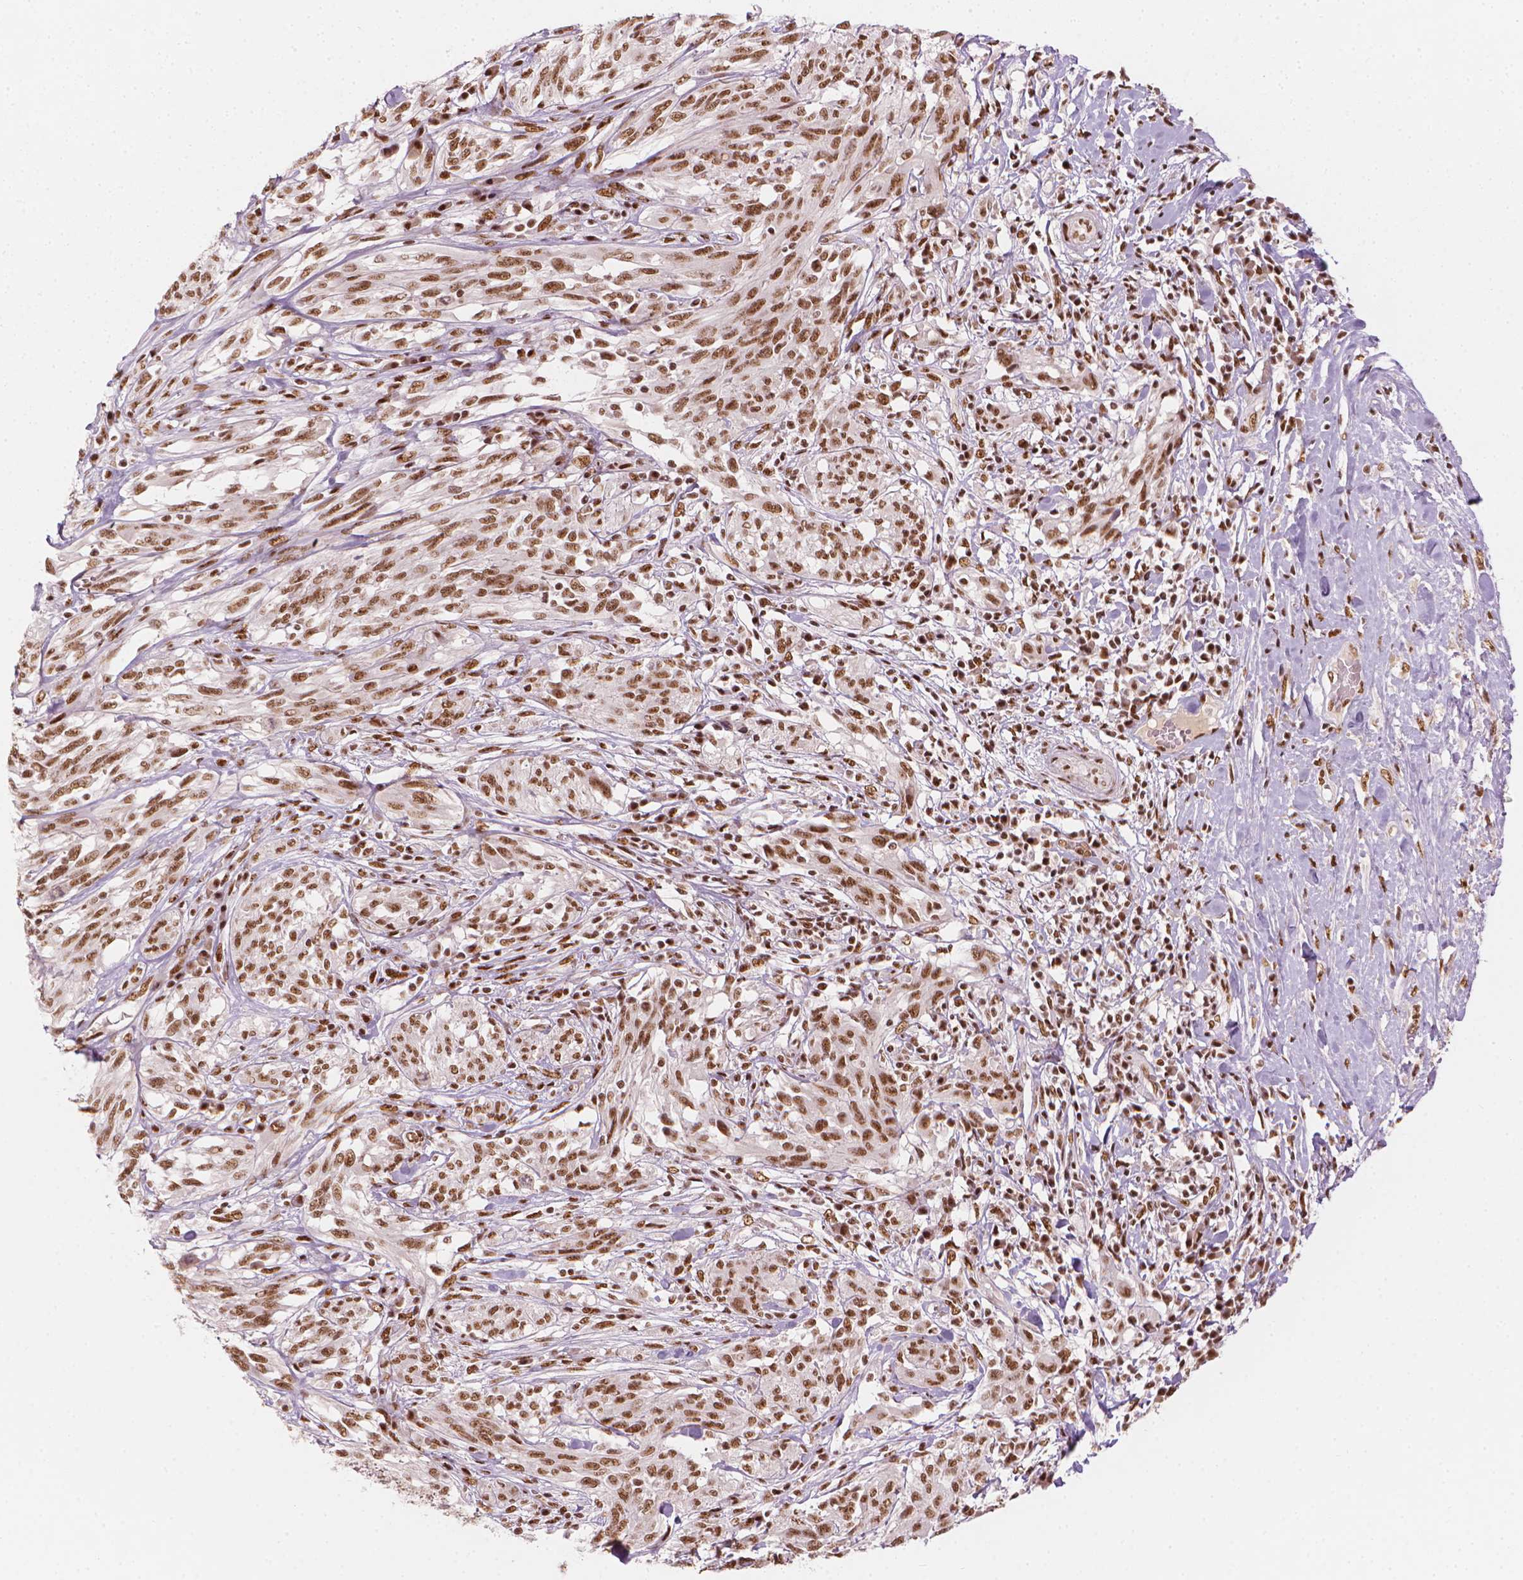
{"staining": {"intensity": "moderate", "quantity": ">75%", "location": "nuclear"}, "tissue": "melanoma", "cell_type": "Tumor cells", "image_type": "cancer", "snomed": [{"axis": "morphology", "description": "Malignant melanoma, NOS"}, {"axis": "topography", "description": "Skin"}], "caption": "A high-resolution image shows IHC staining of malignant melanoma, which reveals moderate nuclear staining in about >75% of tumor cells. The staining is performed using DAB brown chromogen to label protein expression. The nuclei are counter-stained blue using hematoxylin.", "gene": "ELF2", "patient": {"sex": "female", "age": 91}}